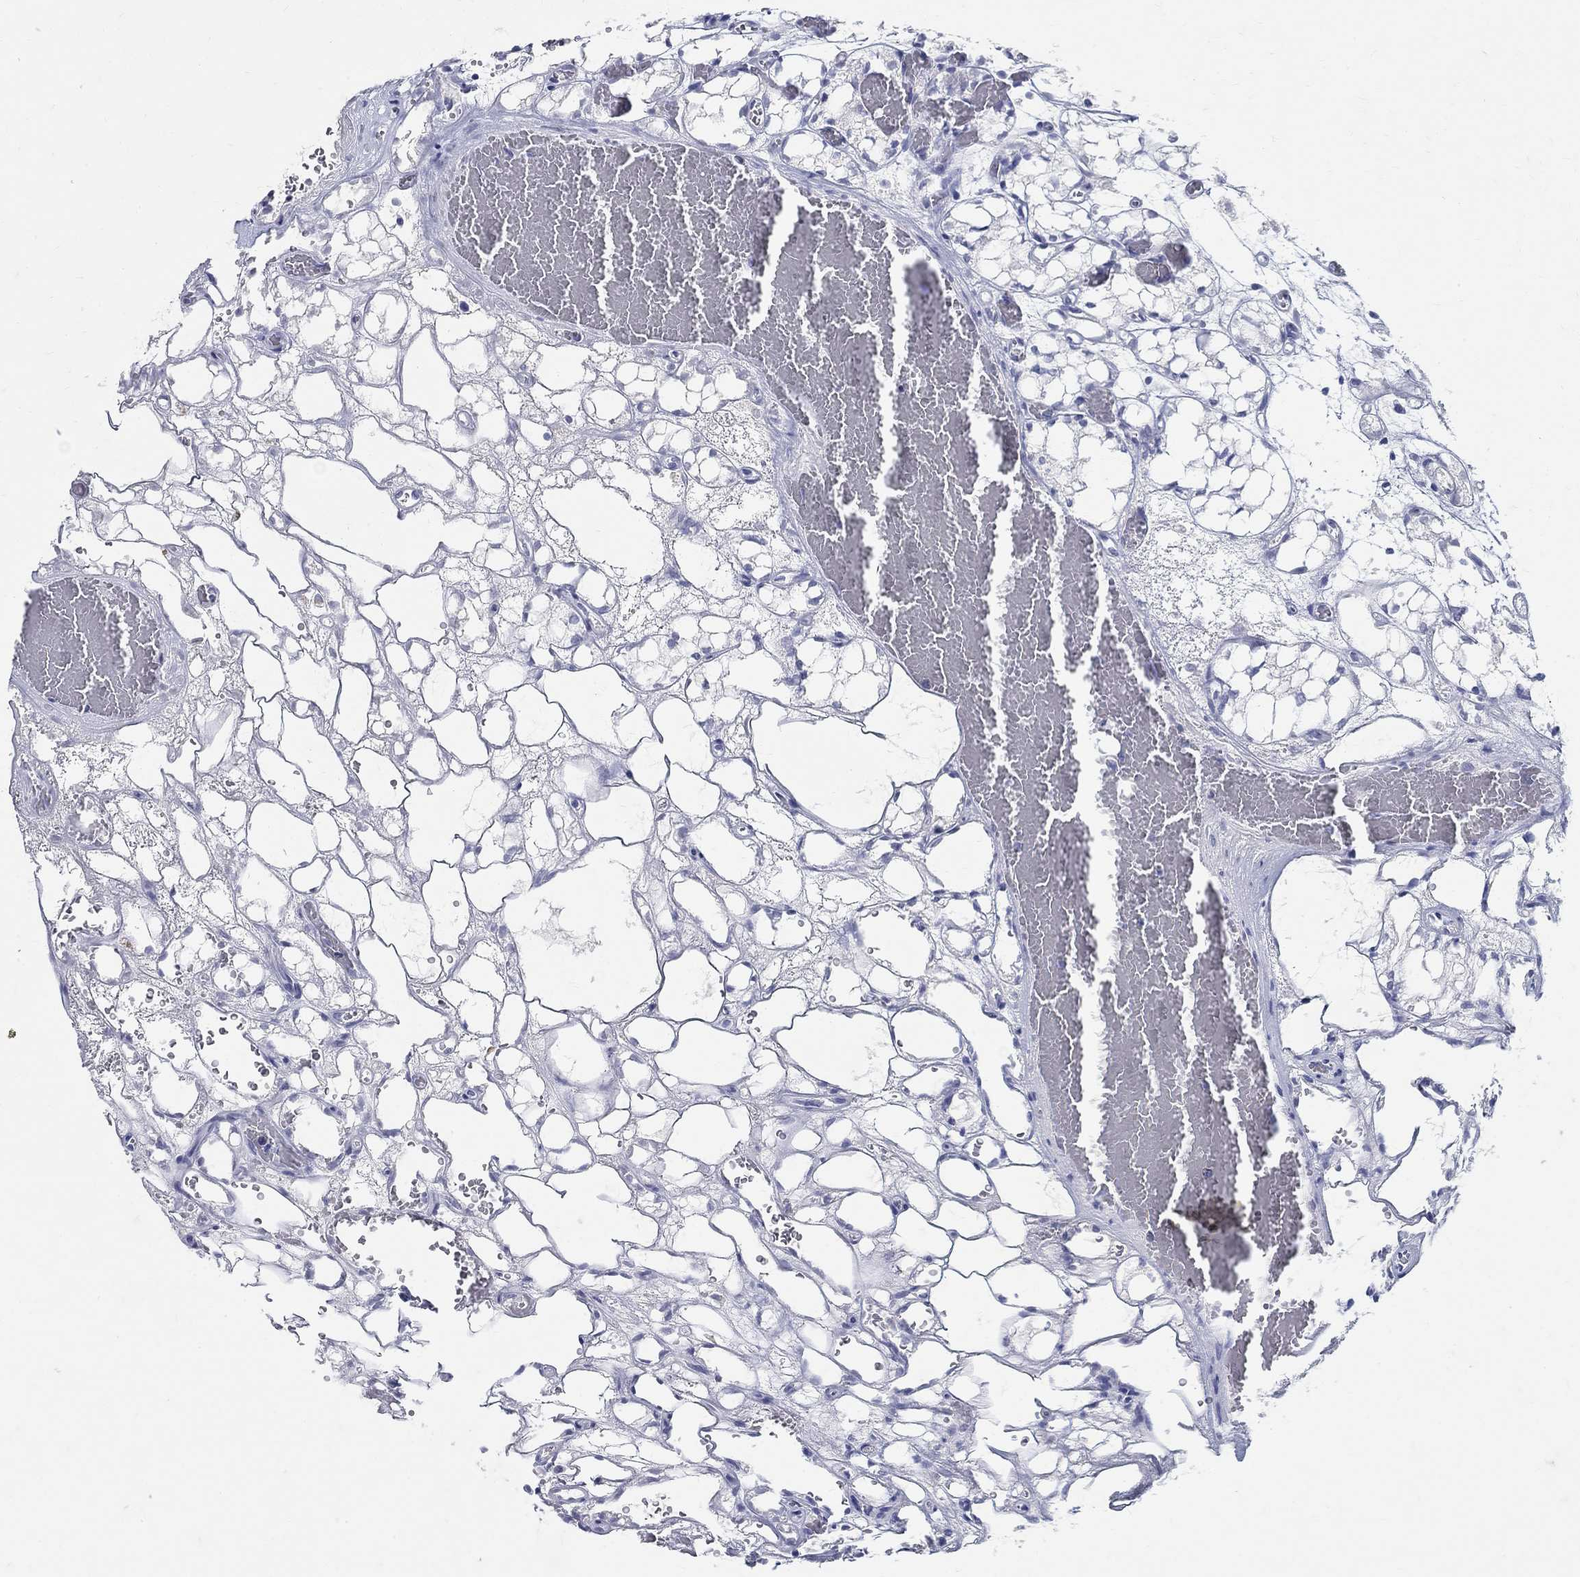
{"staining": {"intensity": "negative", "quantity": "none", "location": "none"}, "tissue": "renal cancer", "cell_type": "Tumor cells", "image_type": "cancer", "snomed": [{"axis": "morphology", "description": "Adenocarcinoma, NOS"}, {"axis": "topography", "description": "Kidney"}], "caption": "Tumor cells are negative for brown protein staining in renal adenocarcinoma.", "gene": "SOX2", "patient": {"sex": "female", "age": 69}}